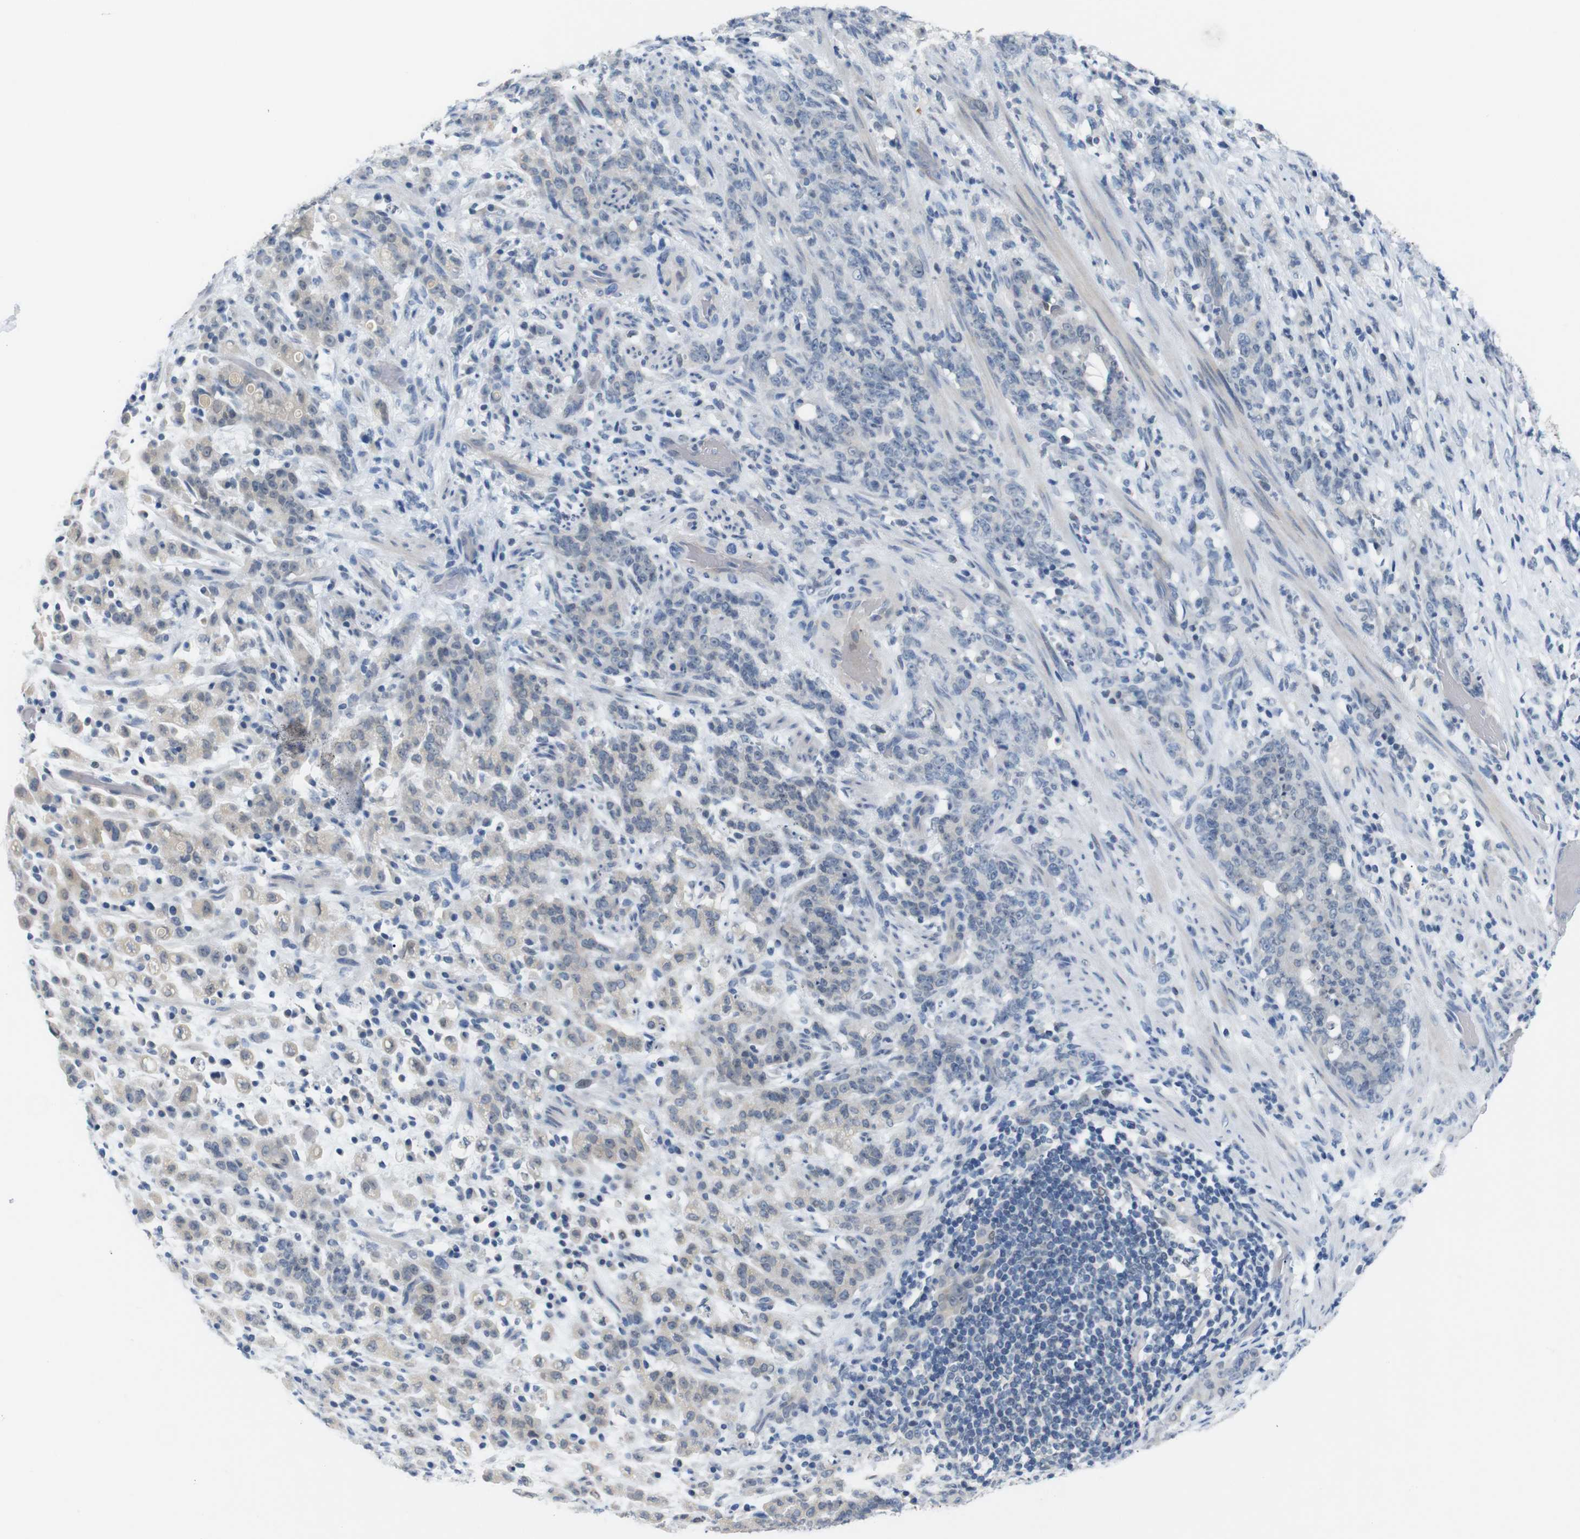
{"staining": {"intensity": "weak", "quantity": "<25%", "location": "cytoplasmic/membranous"}, "tissue": "stomach cancer", "cell_type": "Tumor cells", "image_type": "cancer", "snomed": [{"axis": "morphology", "description": "Adenocarcinoma, NOS"}, {"axis": "topography", "description": "Stomach, lower"}], "caption": "A photomicrograph of adenocarcinoma (stomach) stained for a protein displays no brown staining in tumor cells.", "gene": "CHRM5", "patient": {"sex": "male", "age": 88}}